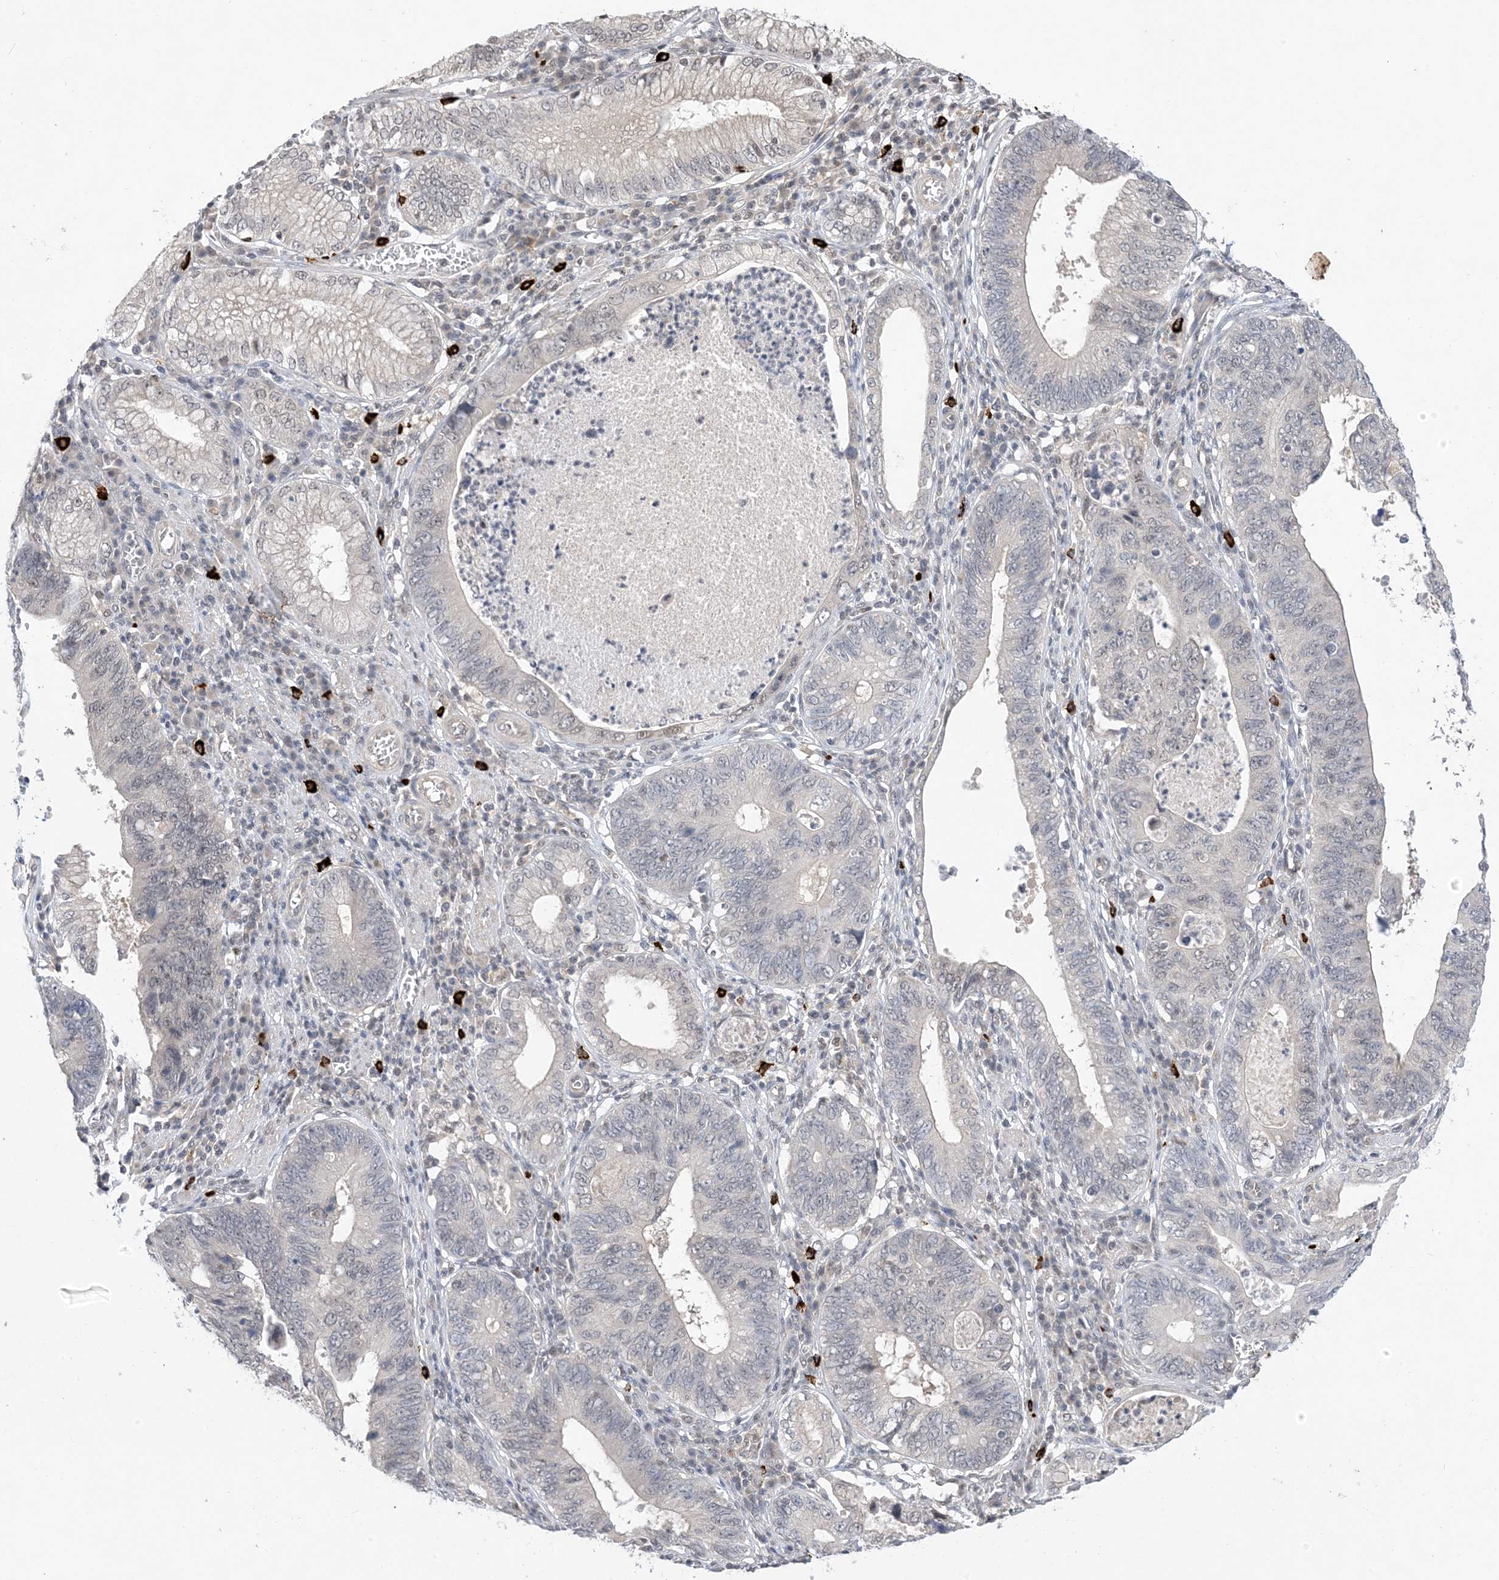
{"staining": {"intensity": "negative", "quantity": "none", "location": "none"}, "tissue": "stomach cancer", "cell_type": "Tumor cells", "image_type": "cancer", "snomed": [{"axis": "morphology", "description": "Adenocarcinoma, NOS"}, {"axis": "topography", "description": "Stomach"}], "caption": "Immunohistochemistry image of stomach cancer (adenocarcinoma) stained for a protein (brown), which shows no staining in tumor cells. The staining was performed using DAB to visualize the protein expression in brown, while the nuclei were stained in blue with hematoxylin (Magnification: 20x).", "gene": "RANBP9", "patient": {"sex": "male", "age": 59}}